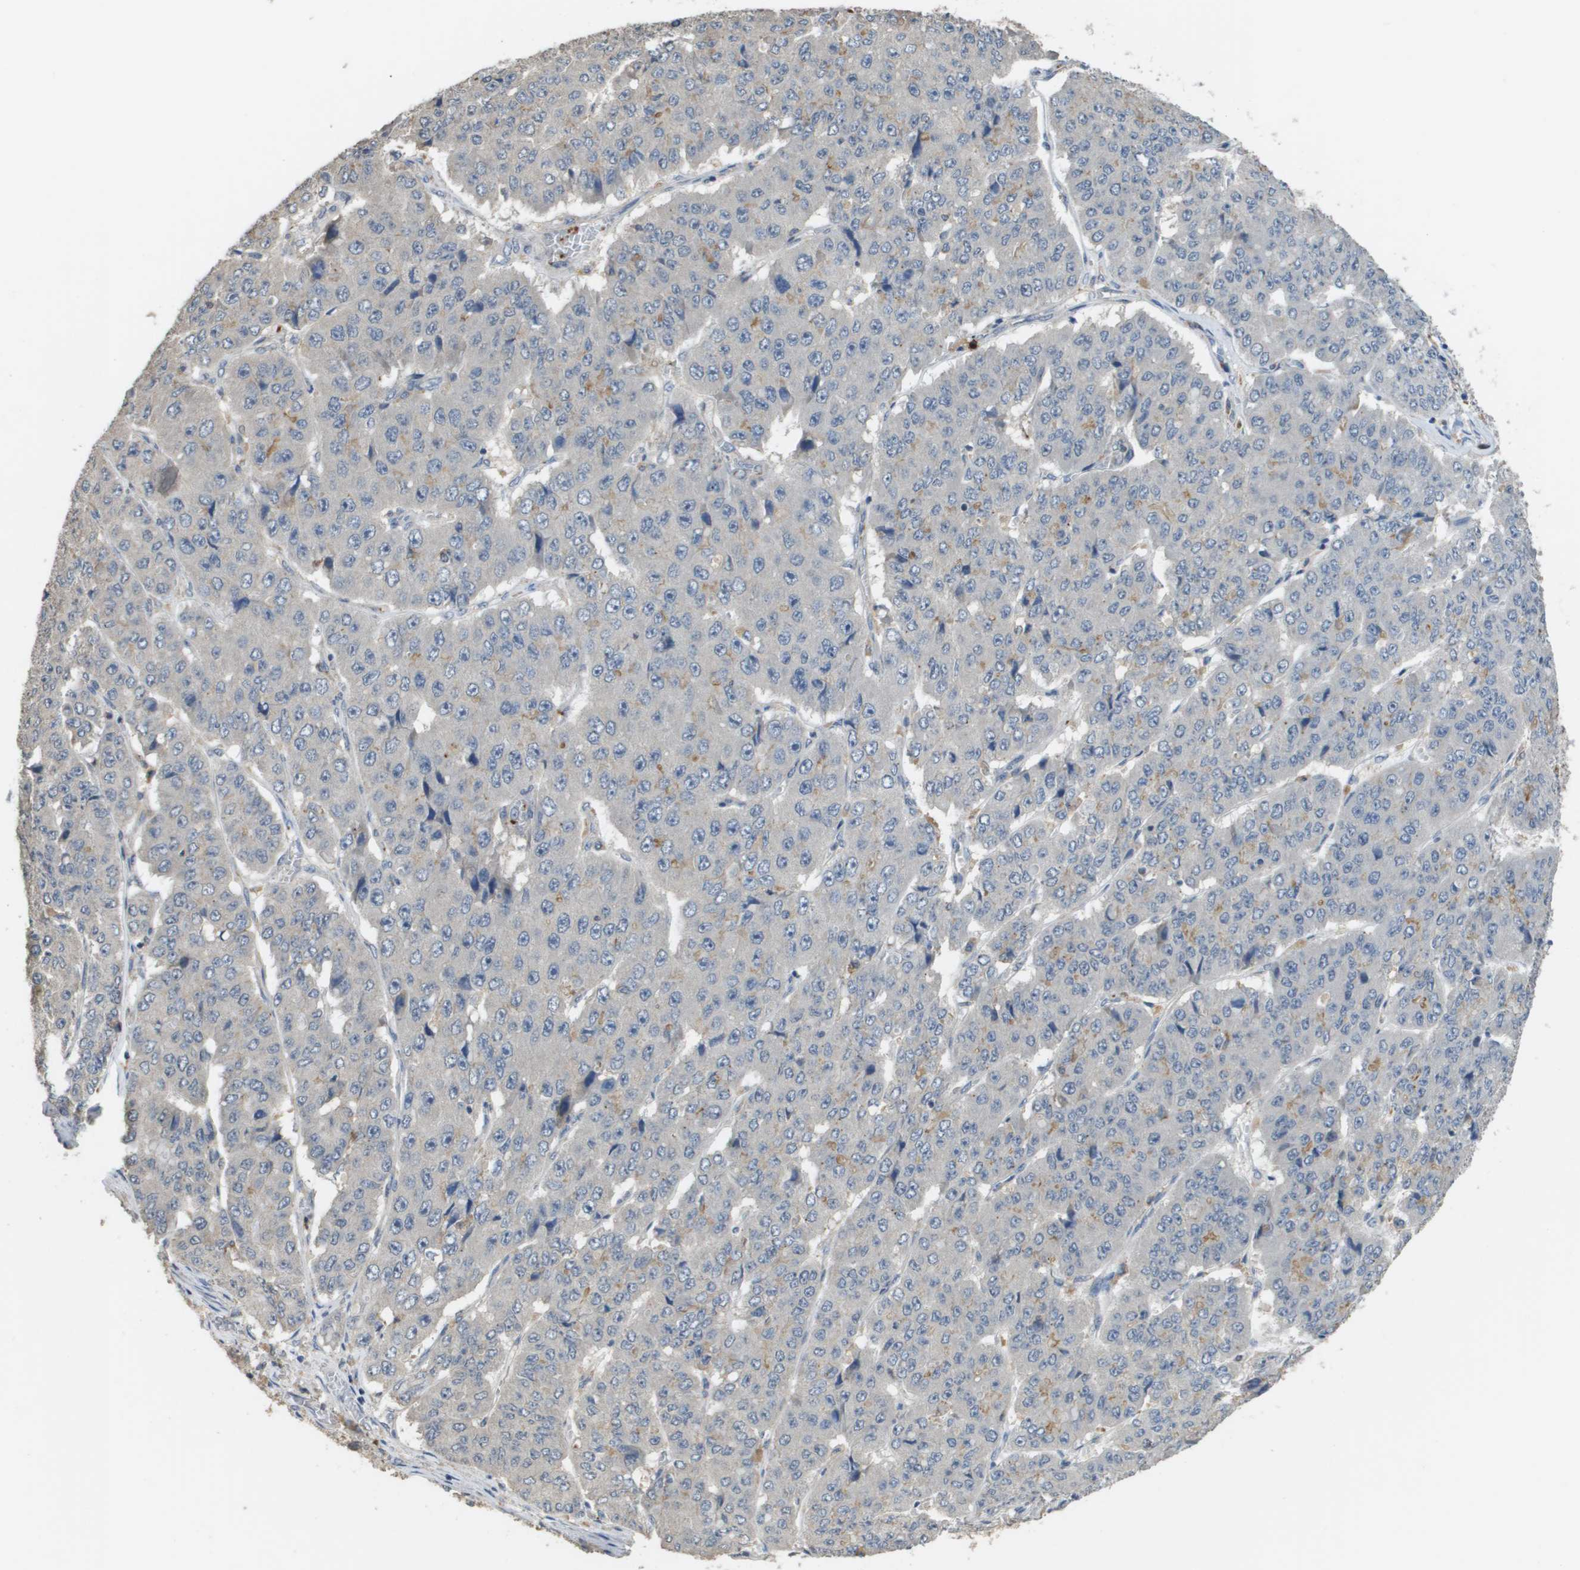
{"staining": {"intensity": "weak", "quantity": "<25%", "location": "cytoplasmic/membranous"}, "tissue": "pancreatic cancer", "cell_type": "Tumor cells", "image_type": "cancer", "snomed": [{"axis": "morphology", "description": "Adenocarcinoma, NOS"}, {"axis": "topography", "description": "Pancreas"}], "caption": "Protein analysis of pancreatic cancer exhibits no significant staining in tumor cells. (Stains: DAB (3,3'-diaminobenzidine) immunohistochemistry (IHC) with hematoxylin counter stain, Microscopy: brightfield microscopy at high magnification).", "gene": "RAB27B", "patient": {"sex": "male", "age": 50}}